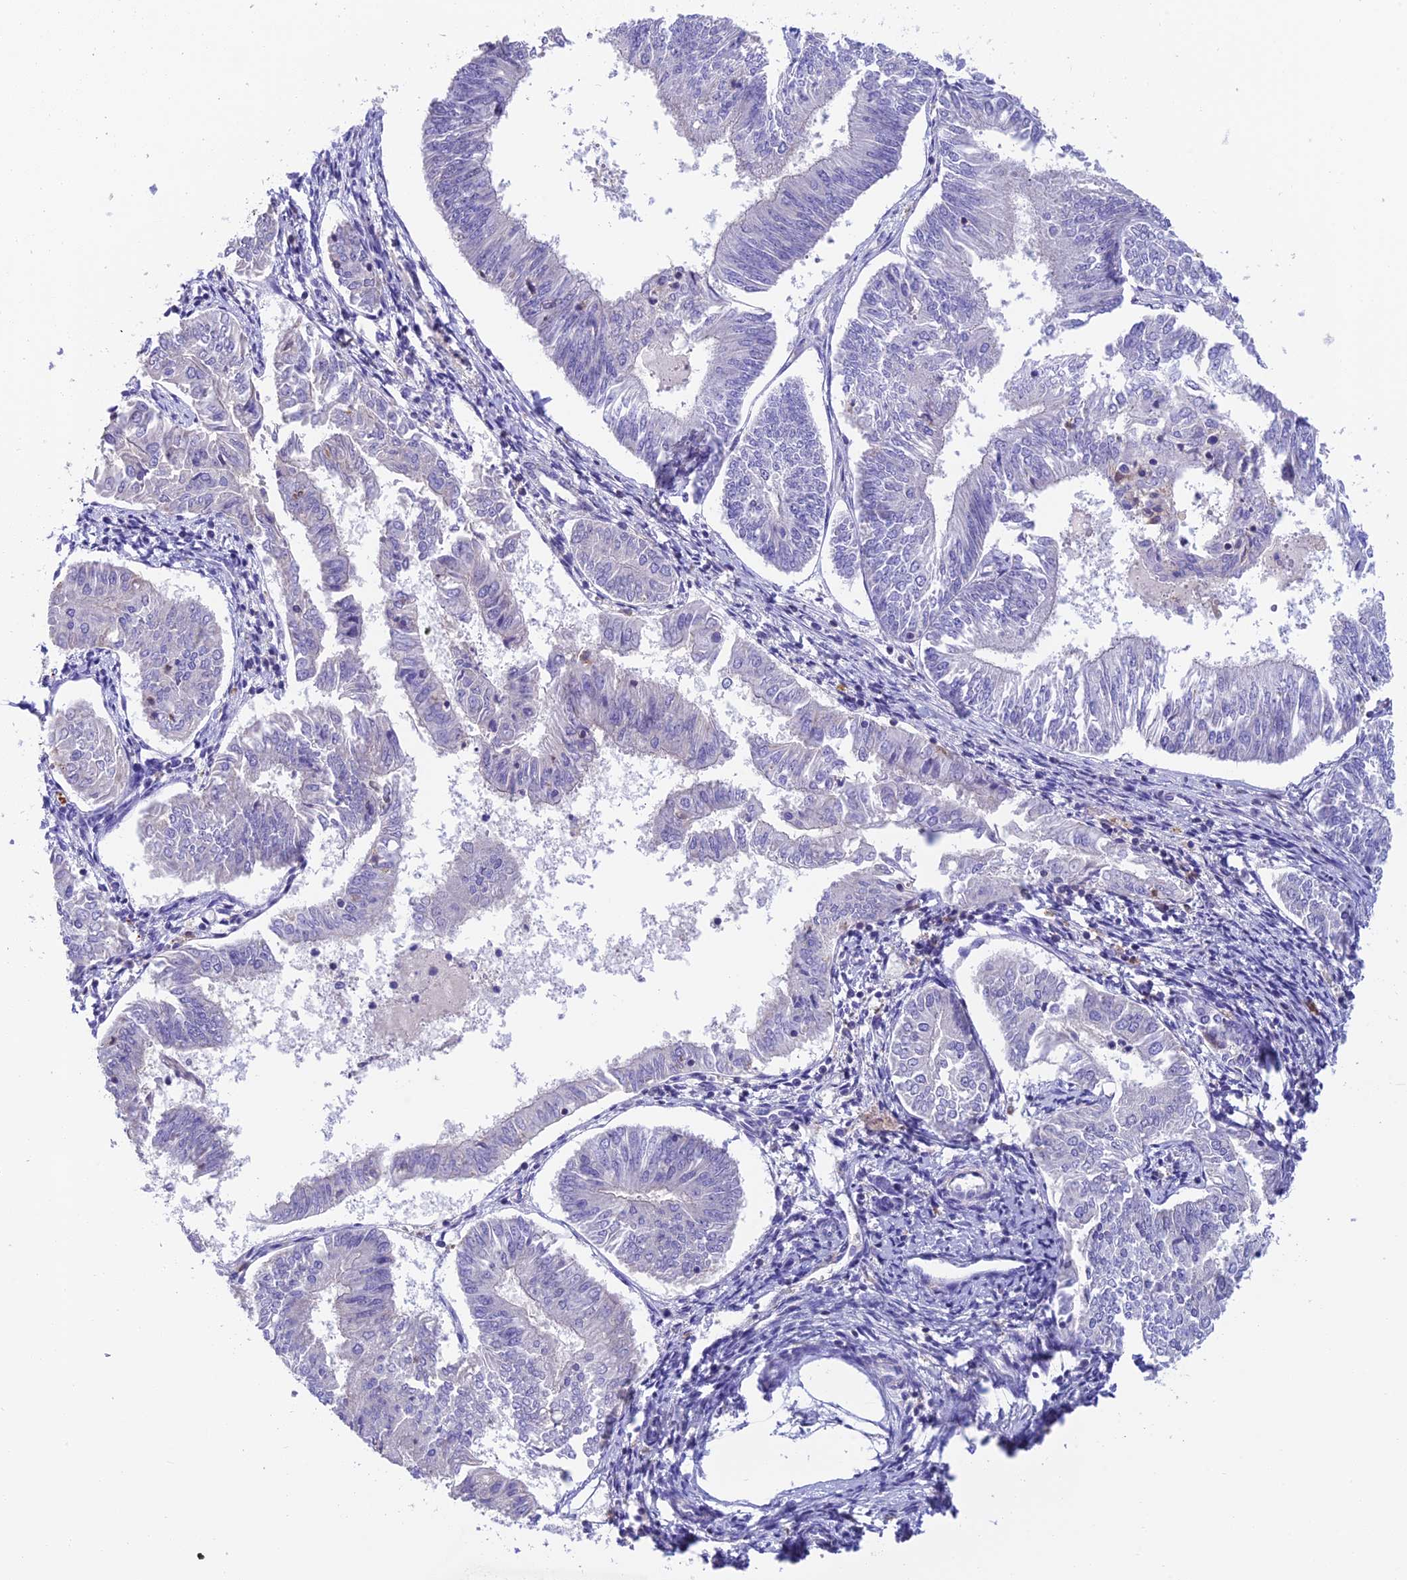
{"staining": {"intensity": "negative", "quantity": "none", "location": "none"}, "tissue": "endometrial cancer", "cell_type": "Tumor cells", "image_type": "cancer", "snomed": [{"axis": "morphology", "description": "Adenocarcinoma, NOS"}, {"axis": "topography", "description": "Endometrium"}], "caption": "High magnification brightfield microscopy of adenocarcinoma (endometrial) stained with DAB (3,3'-diaminobenzidine) (brown) and counterstained with hematoxylin (blue): tumor cells show no significant staining. (DAB (3,3'-diaminobenzidine) immunohistochemistry, high magnification).", "gene": "LPXN", "patient": {"sex": "female", "age": 58}}